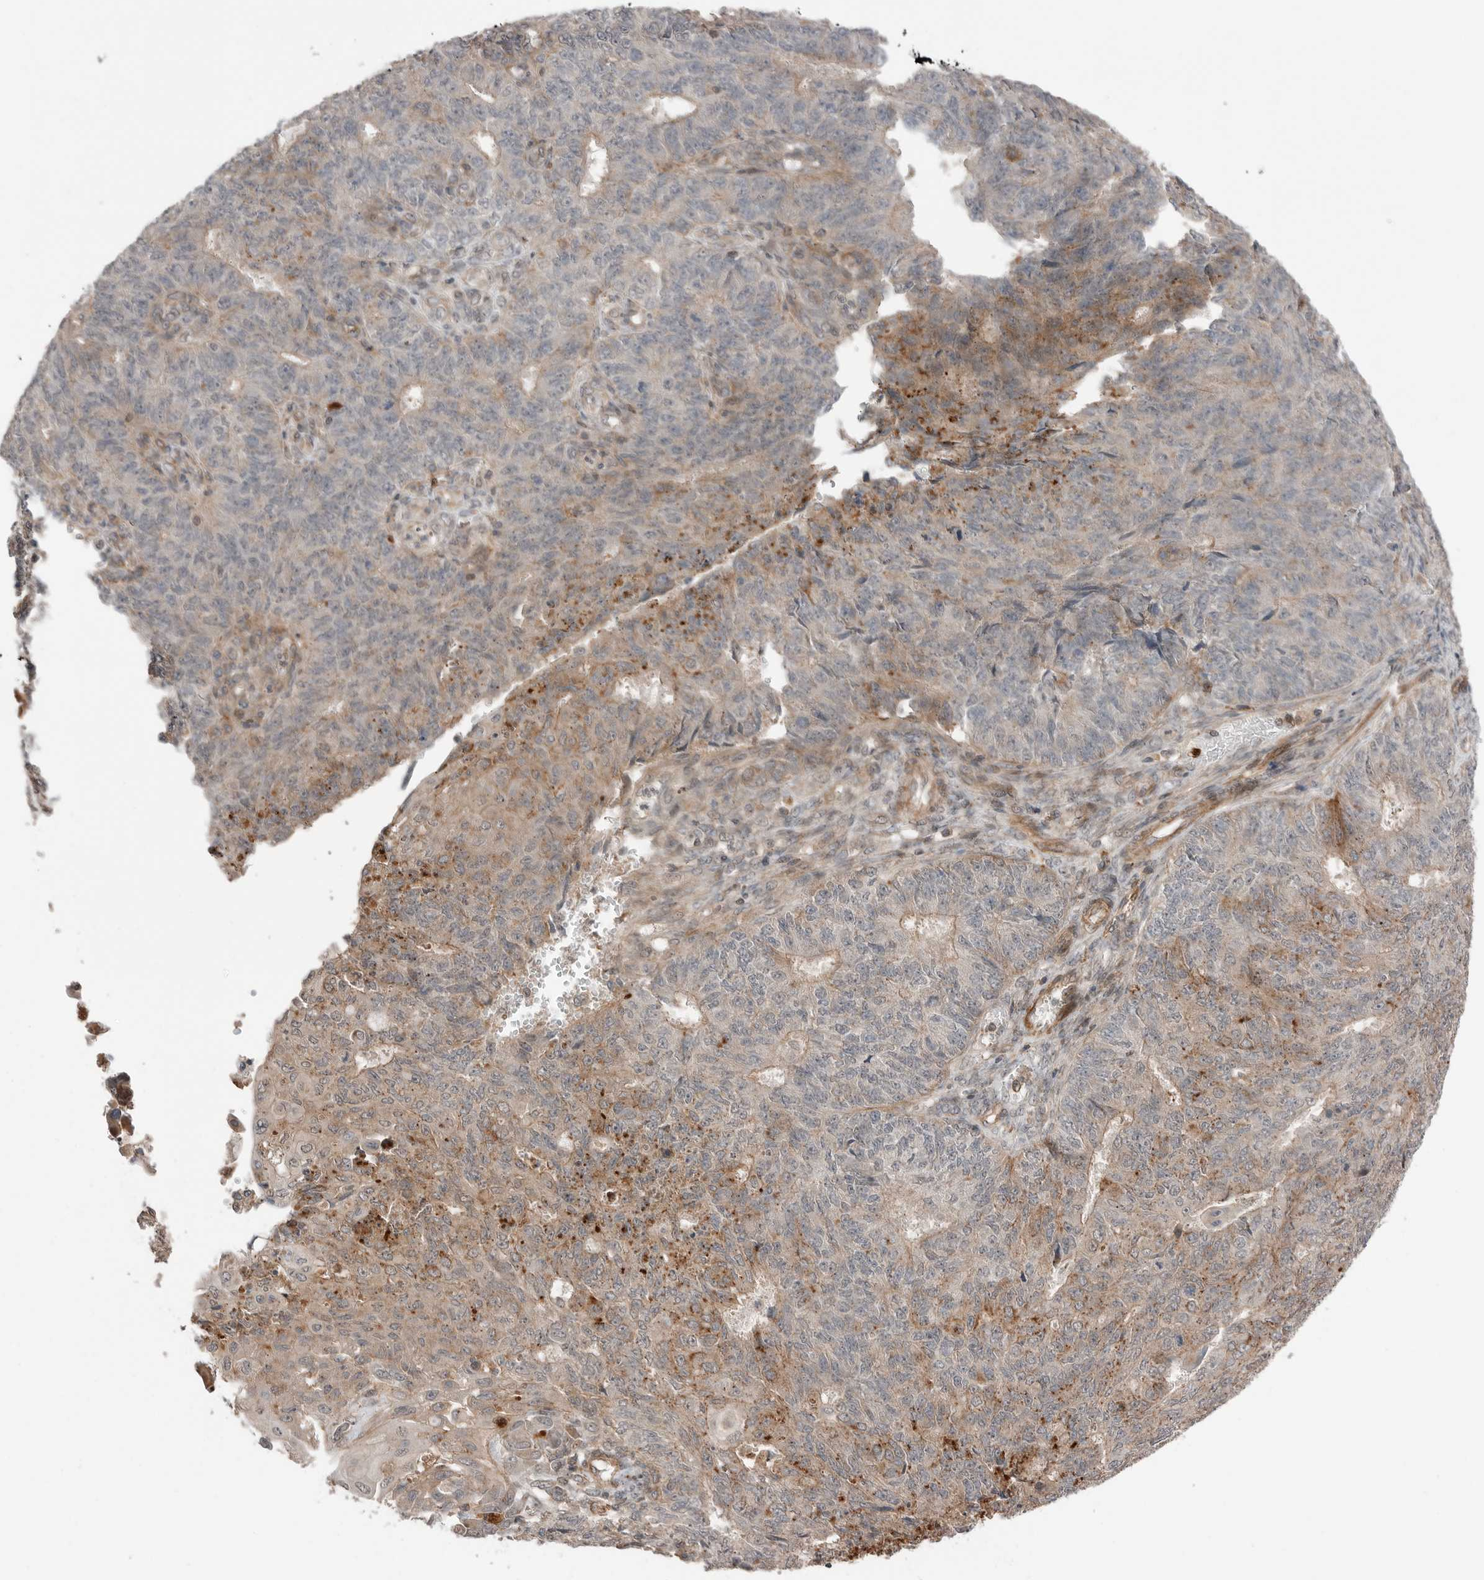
{"staining": {"intensity": "weak", "quantity": "<25%", "location": "cytoplasmic/membranous"}, "tissue": "endometrial cancer", "cell_type": "Tumor cells", "image_type": "cancer", "snomed": [{"axis": "morphology", "description": "Adenocarcinoma, NOS"}, {"axis": "topography", "description": "Endometrium"}], "caption": "Tumor cells are negative for brown protein staining in endometrial cancer (adenocarcinoma).", "gene": "PEAK1", "patient": {"sex": "female", "age": 32}}